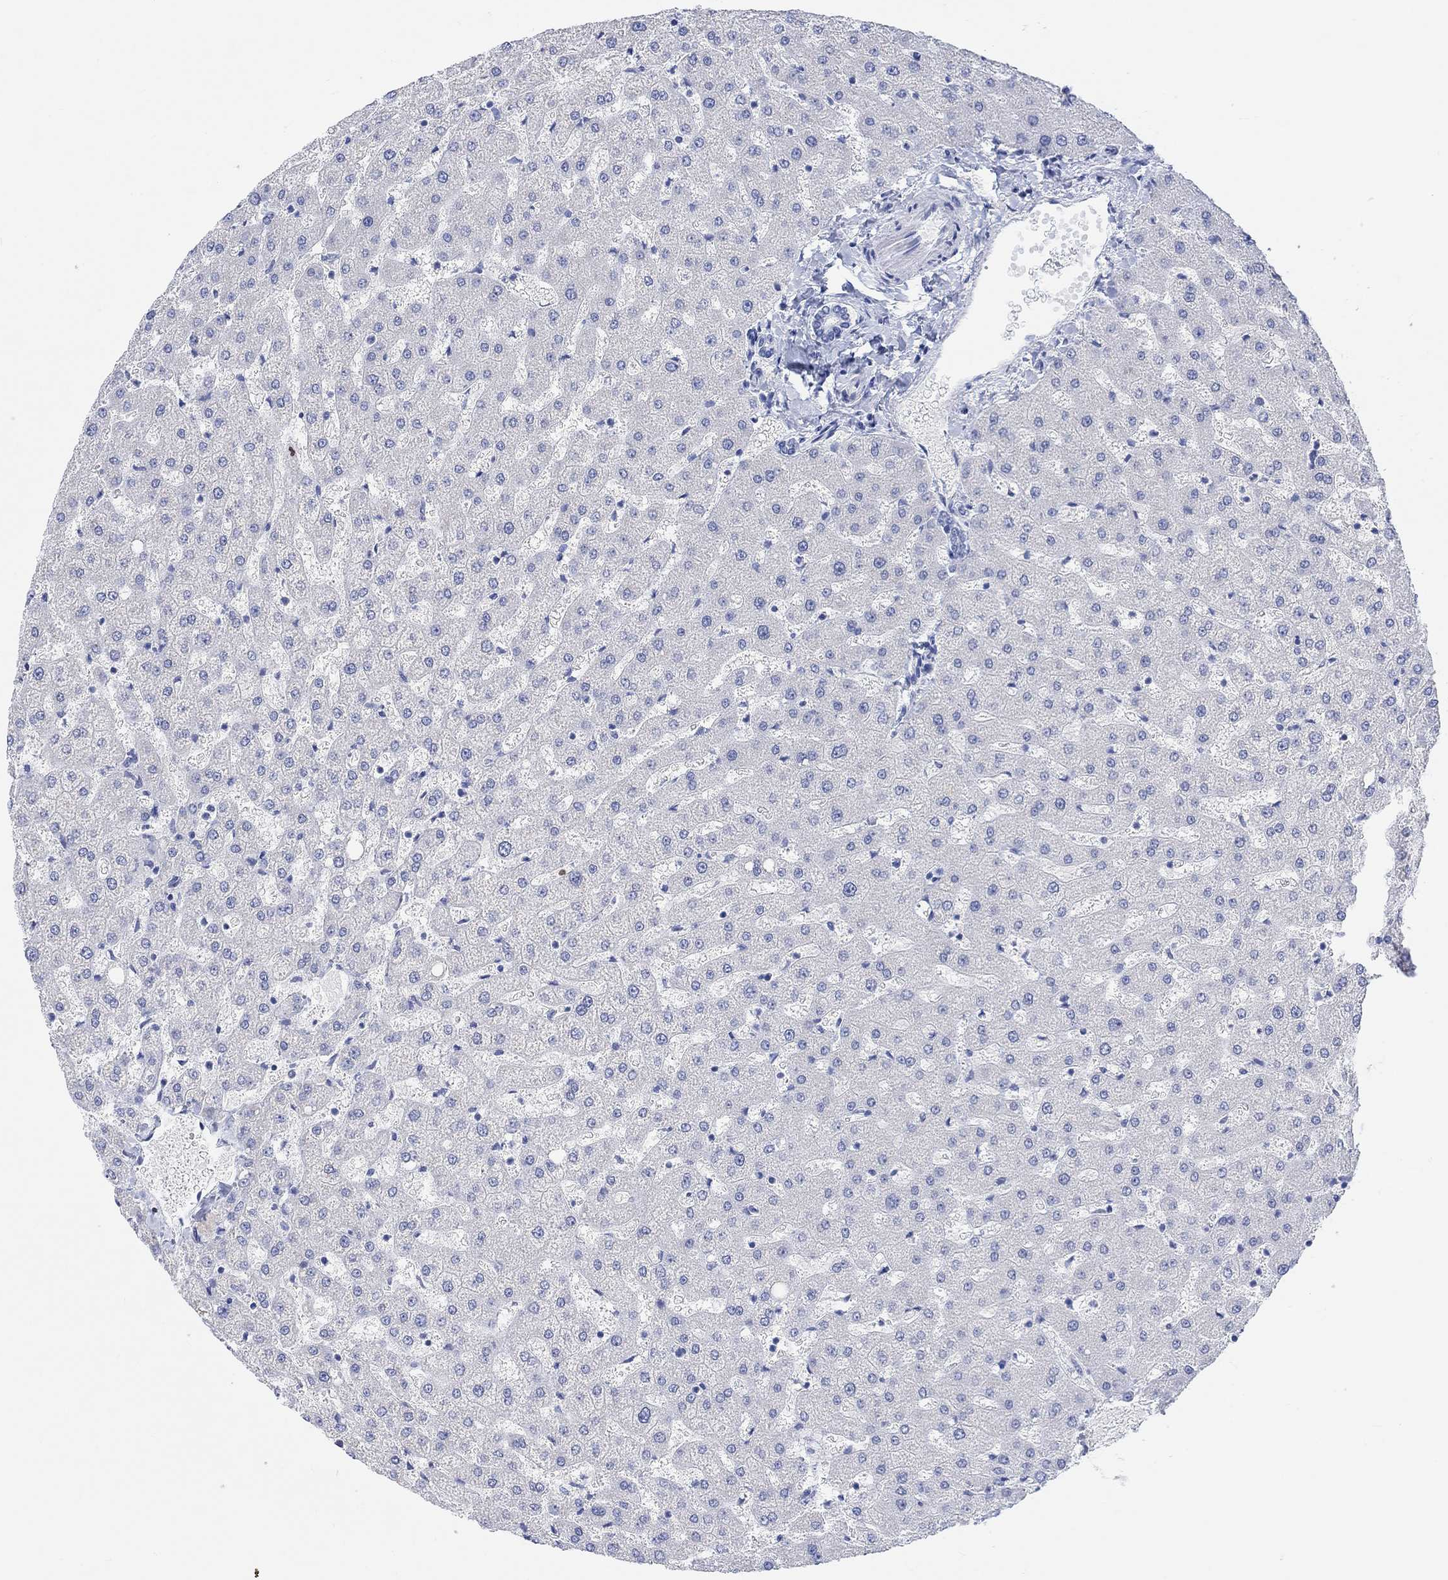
{"staining": {"intensity": "negative", "quantity": "none", "location": "none"}, "tissue": "liver", "cell_type": "Cholangiocytes", "image_type": "normal", "snomed": [{"axis": "morphology", "description": "Normal tissue, NOS"}, {"axis": "topography", "description": "Liver"}], "caption": "A photomicrograph of human liver is negative for staining in cholangiocytes. (Brightfield microscopy of DAB (3,3'-diaminobenzidine) immunohistochemistry at high magnification).", "gene": "CALCA", "patient": {"sex": "female", "age": 50}}